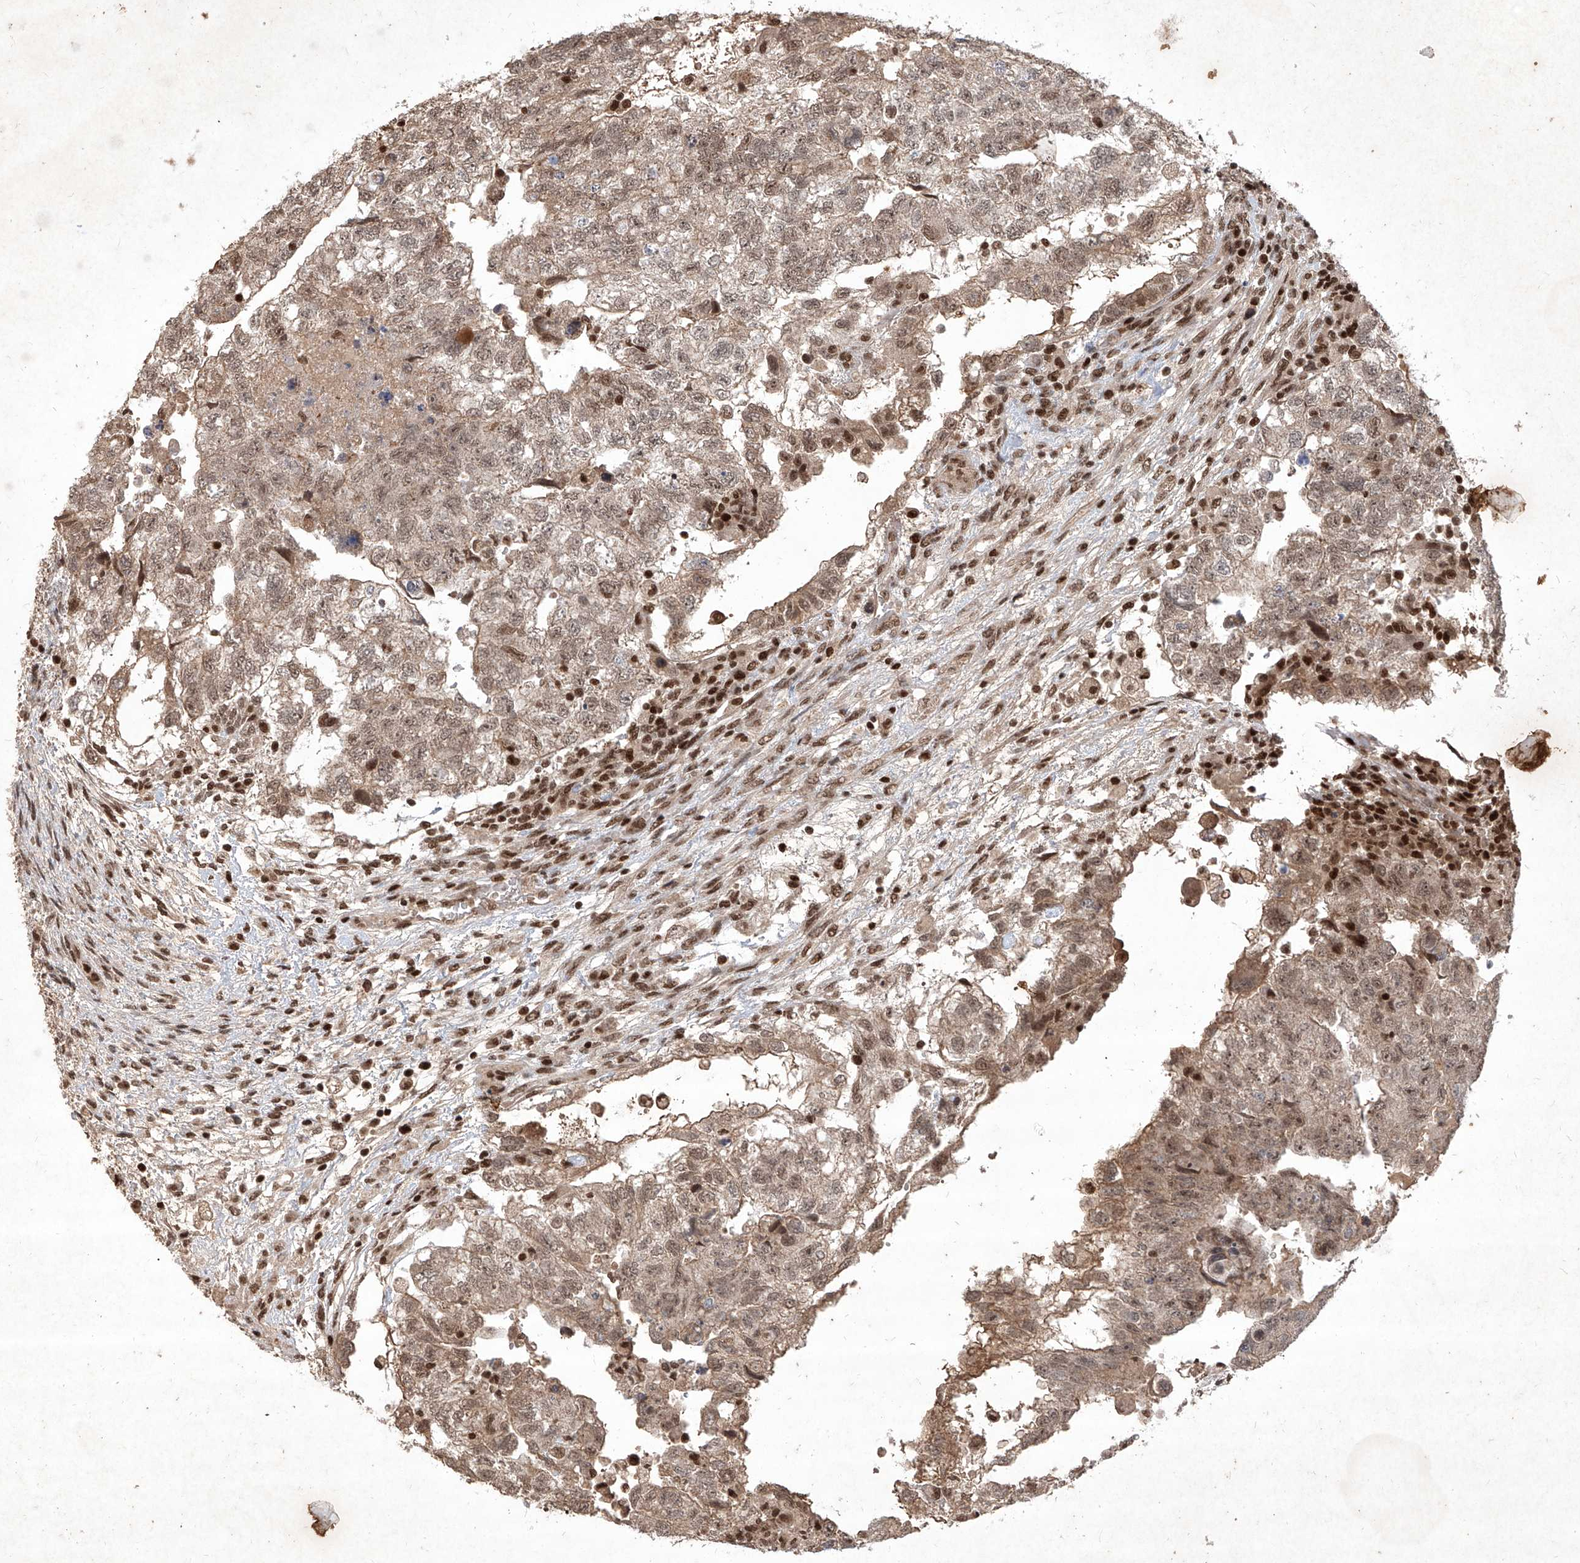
{"staining": {"intensity": "weak", "quantity": ">75%", "location": "cytoplasmic/membranous,nuclear"}, "tissue": "testis cancer", "cell_type": "Tumor cells", "image_type": "cancer", "snomed": [{"axis": "morphology", "description": "Carcinoma, Embryonal, NOS"}, {"axis": "topography", "description": "Testis"}], "caption": "DAB (3,3'-diaminobenzidine) immunohistochemical staining of human testis cancer (embryonal carcinoma) exhibits weak cytoplasmic/membranous and nuclear protein positivity in approximately >75% of tumor cells.", "gene": "IRF2", "patient": {"sex": "male", "age": 36}}